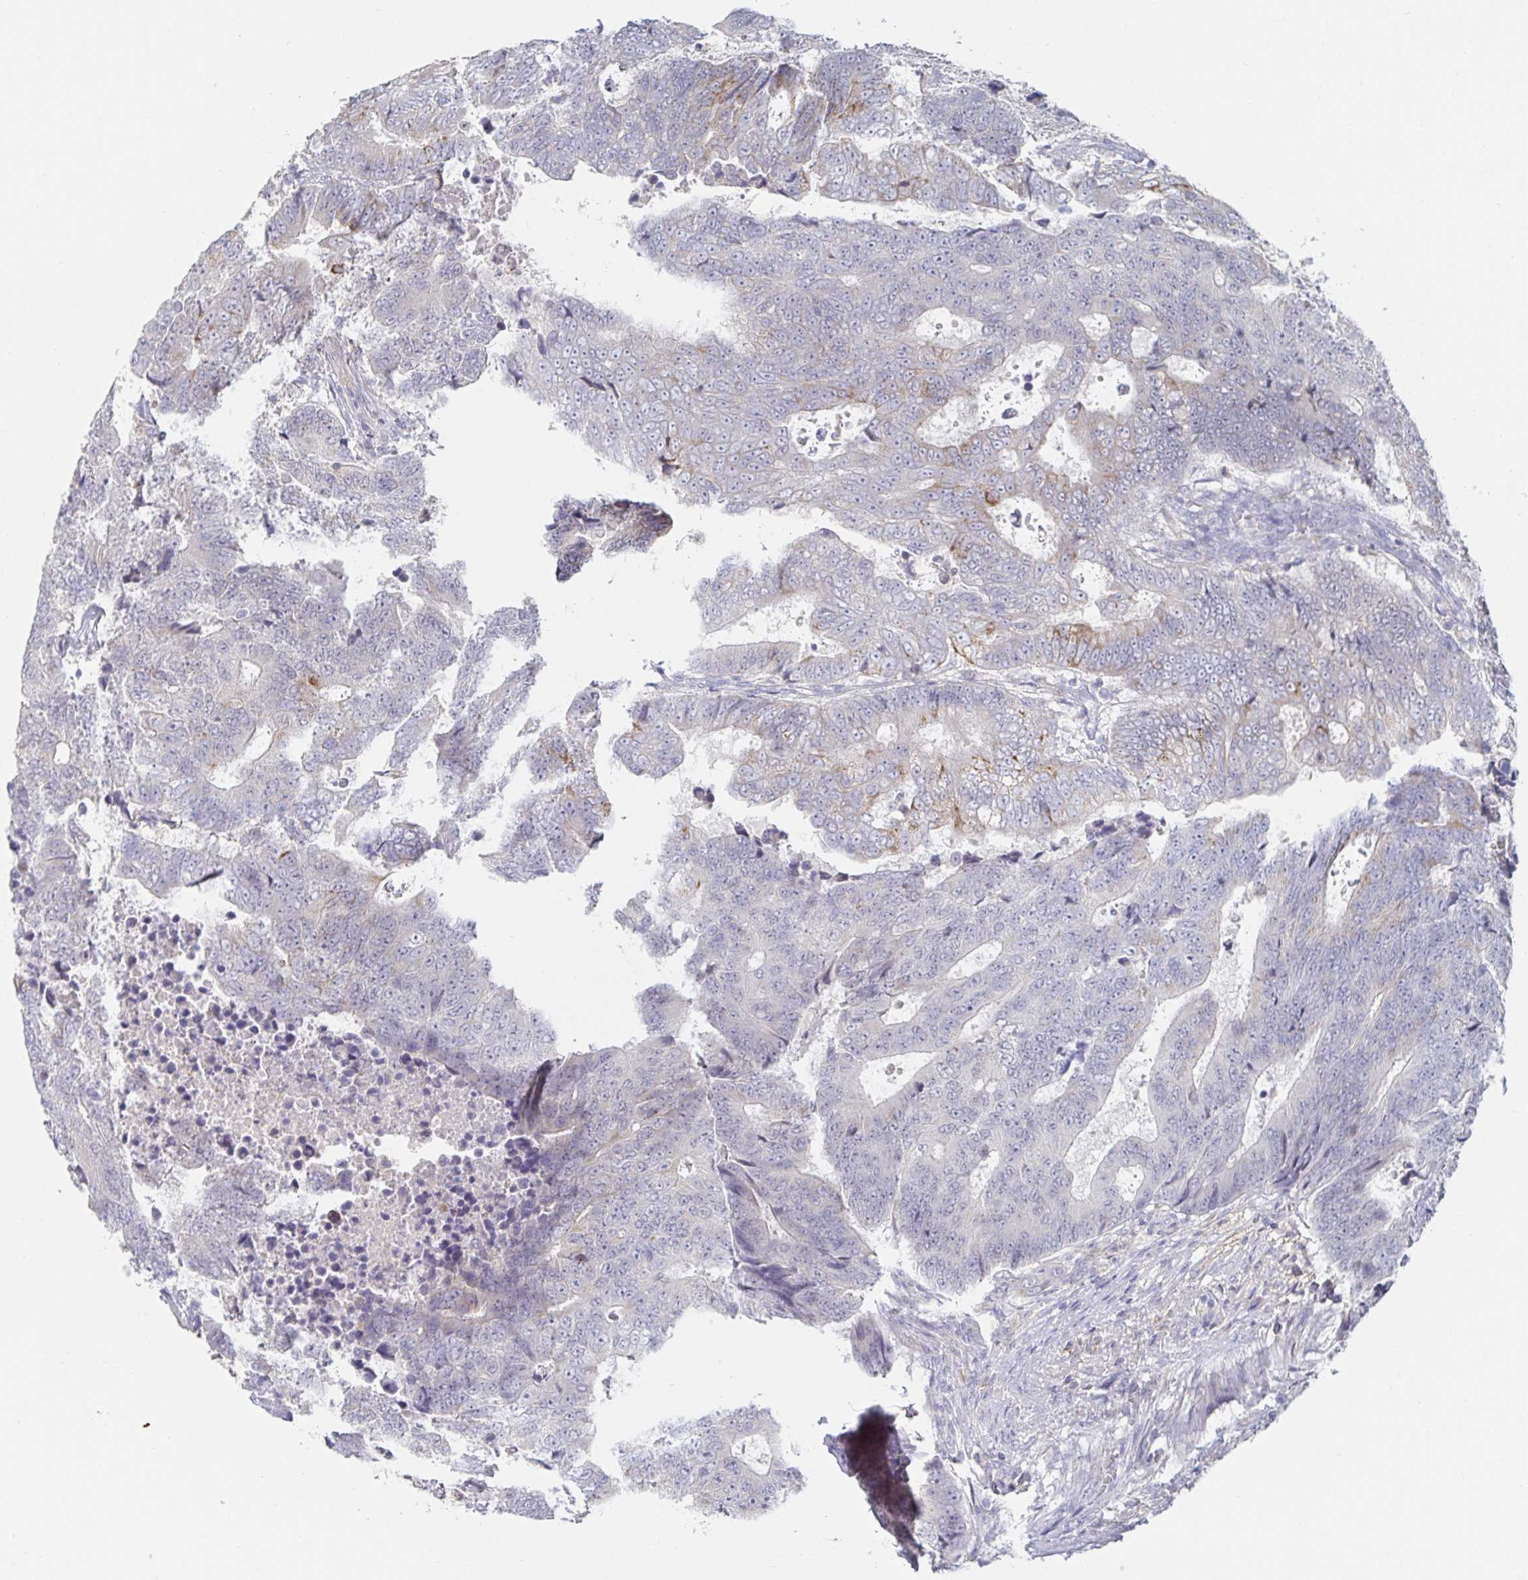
{"staining": {"intensity": "weak", "quantity": "<25%", "location": "cytoplasmic/membranous"}, "tissue": "colorectal cancer", "cell_type": "Tumor cells", "image_type": "cancer", "snomed": [{"axis": "morphology", "description": "Adenocarcinoma, NOS"}, {"axis": "topography", "description": "Colon"}], "caption": "There is no significant staining in tumor cells of adenocarcinoma (colorectal). (DAB immunohistochemistry with hematoxylin counter stain).", "gene": "SPPL3", "patient": {"sex": "female", "age": 48}}